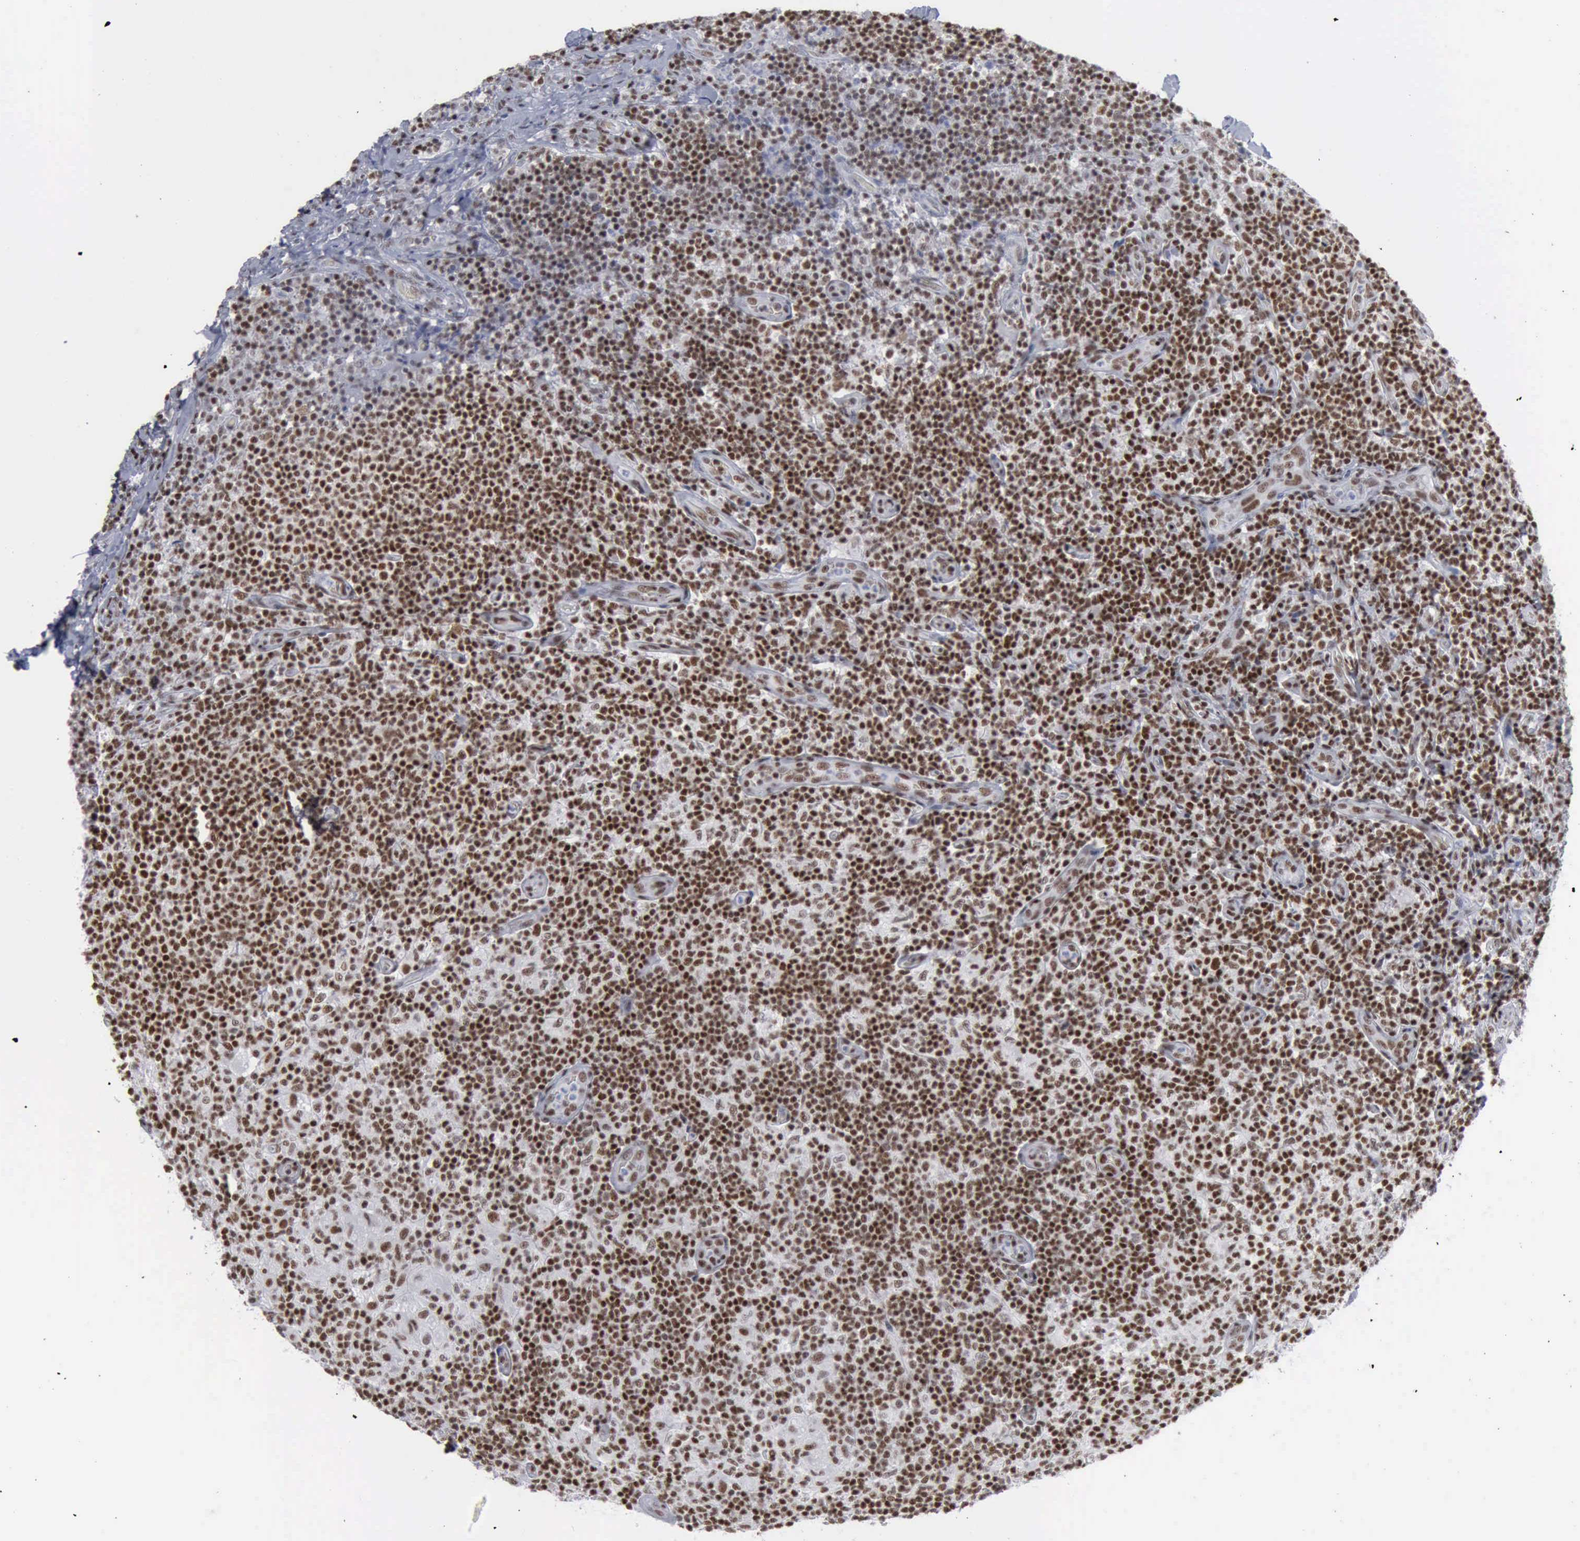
{"staining": {"intensity": "moderate", "quantity": ">75%", "location": "nuclear"}, "tissue": "lymph node", "cell_type": "Germinal center cells", "image_type": "normal", "snomed": [{"axis": "morphology", "description": "Normal tissue, NOS"}, {"axis": "morphology", "description": "Inflammation, NOS"}, {"axis": "topography", "description": "Lymph node"}], "caption": "Immunohistochemistry (IHC) micrograph of benign lymph node stained for a protein (brown), which exhibits medium levels of moderate nuclear staining in approximately >75% of germinal center cells.", "gene": "XPA", "patient": {"sex": "male", "age": 46}}